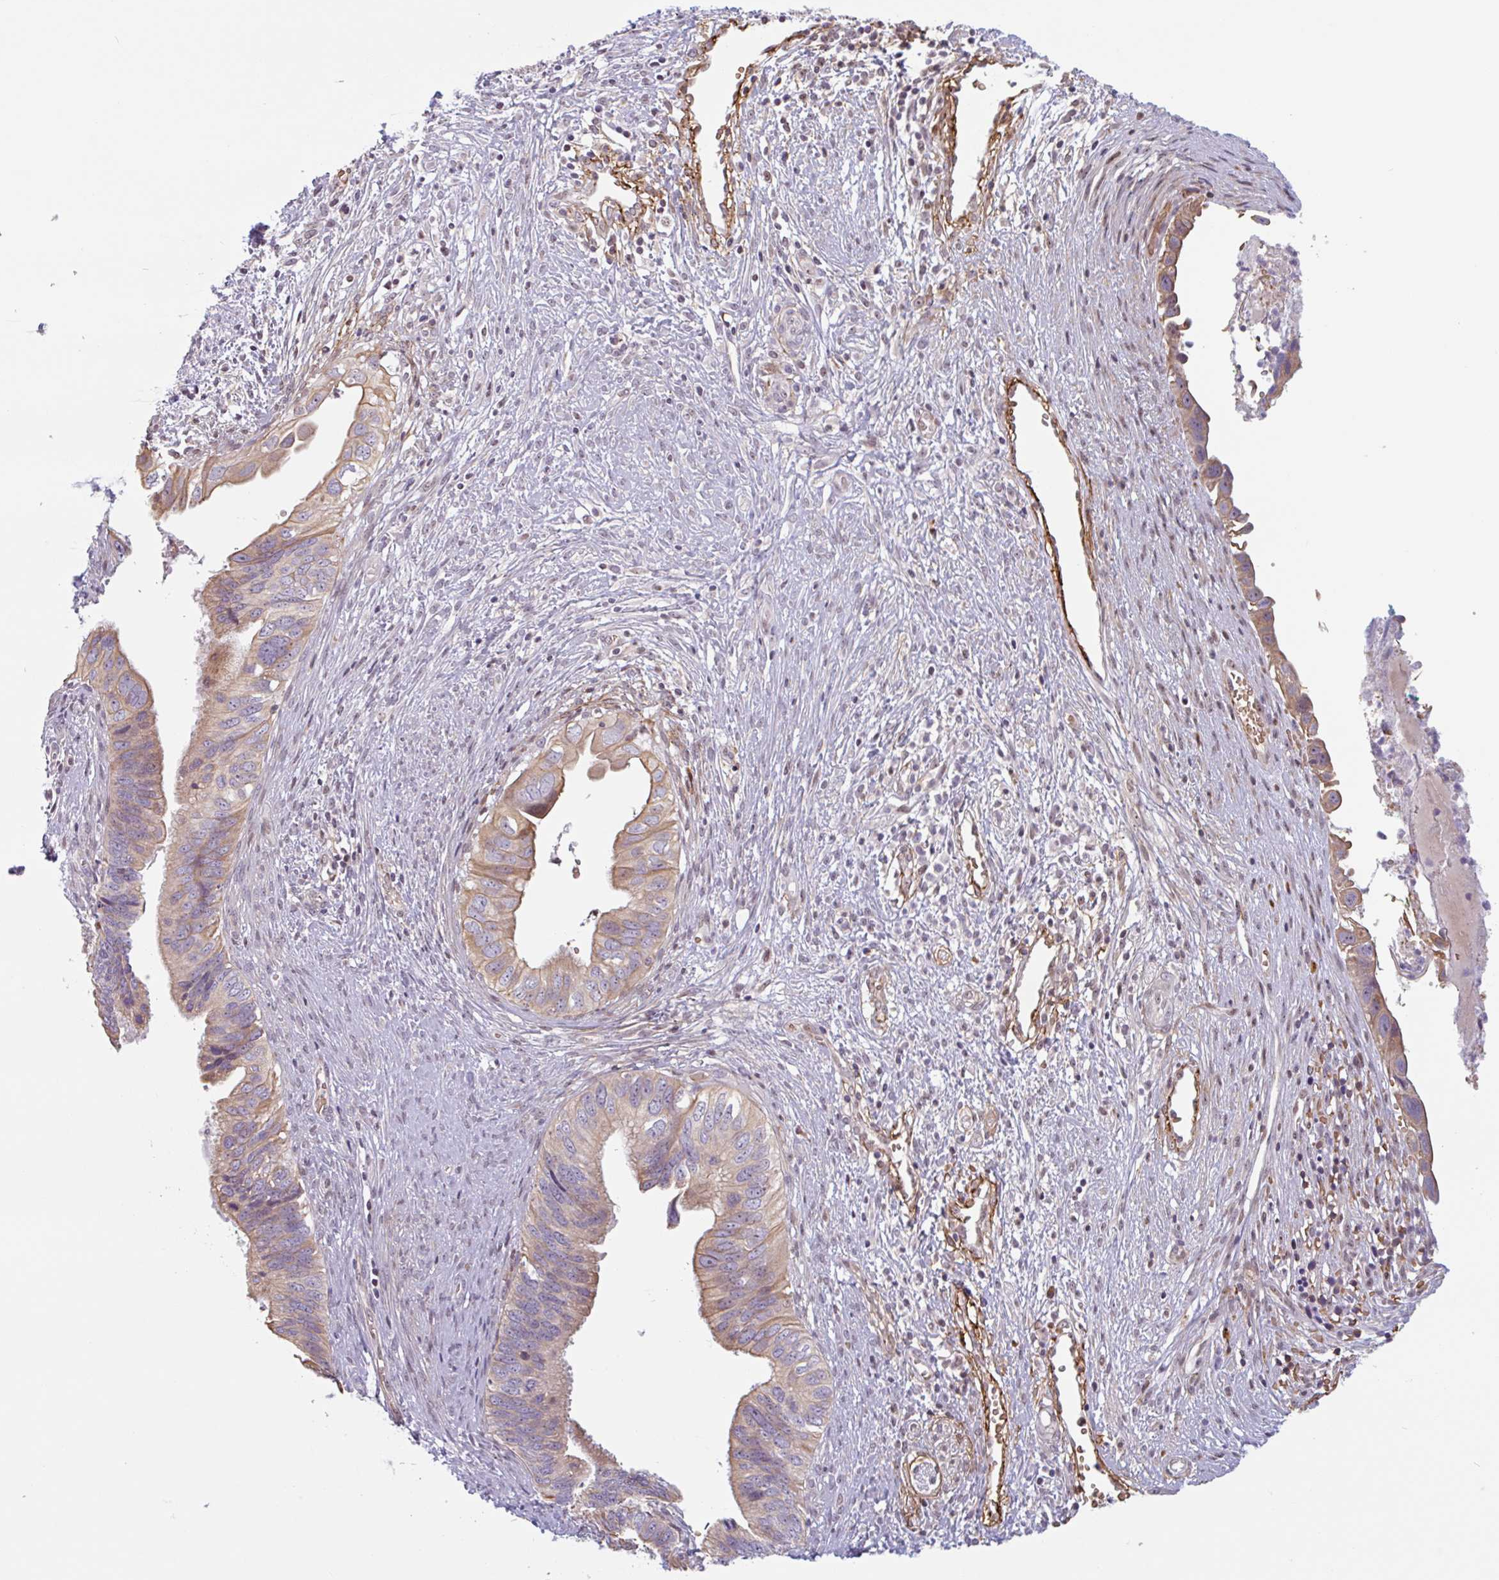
{"staining": {"intensity": "moderate", "quantity": "<25%", "location": "cytoplasmic/membranous"}, "tissue": "cervical cancer", "cell_type": "Tumor cells", "image_type": "cancer", "snomed": [{"axis": "morphology", "description": "Adenocarcinoma, NOS"}, {"axis": "topography", "description": "Cervix"}], "caption": "There is low levels of moderate cytoplasmic/membranous expression in tumor cells of cervical adenocarcinoma, as demonstrated by immunohistochemical staining (brown color).", "gene": "TMEM119", "patient": {"sex": "female", "age": 42}}